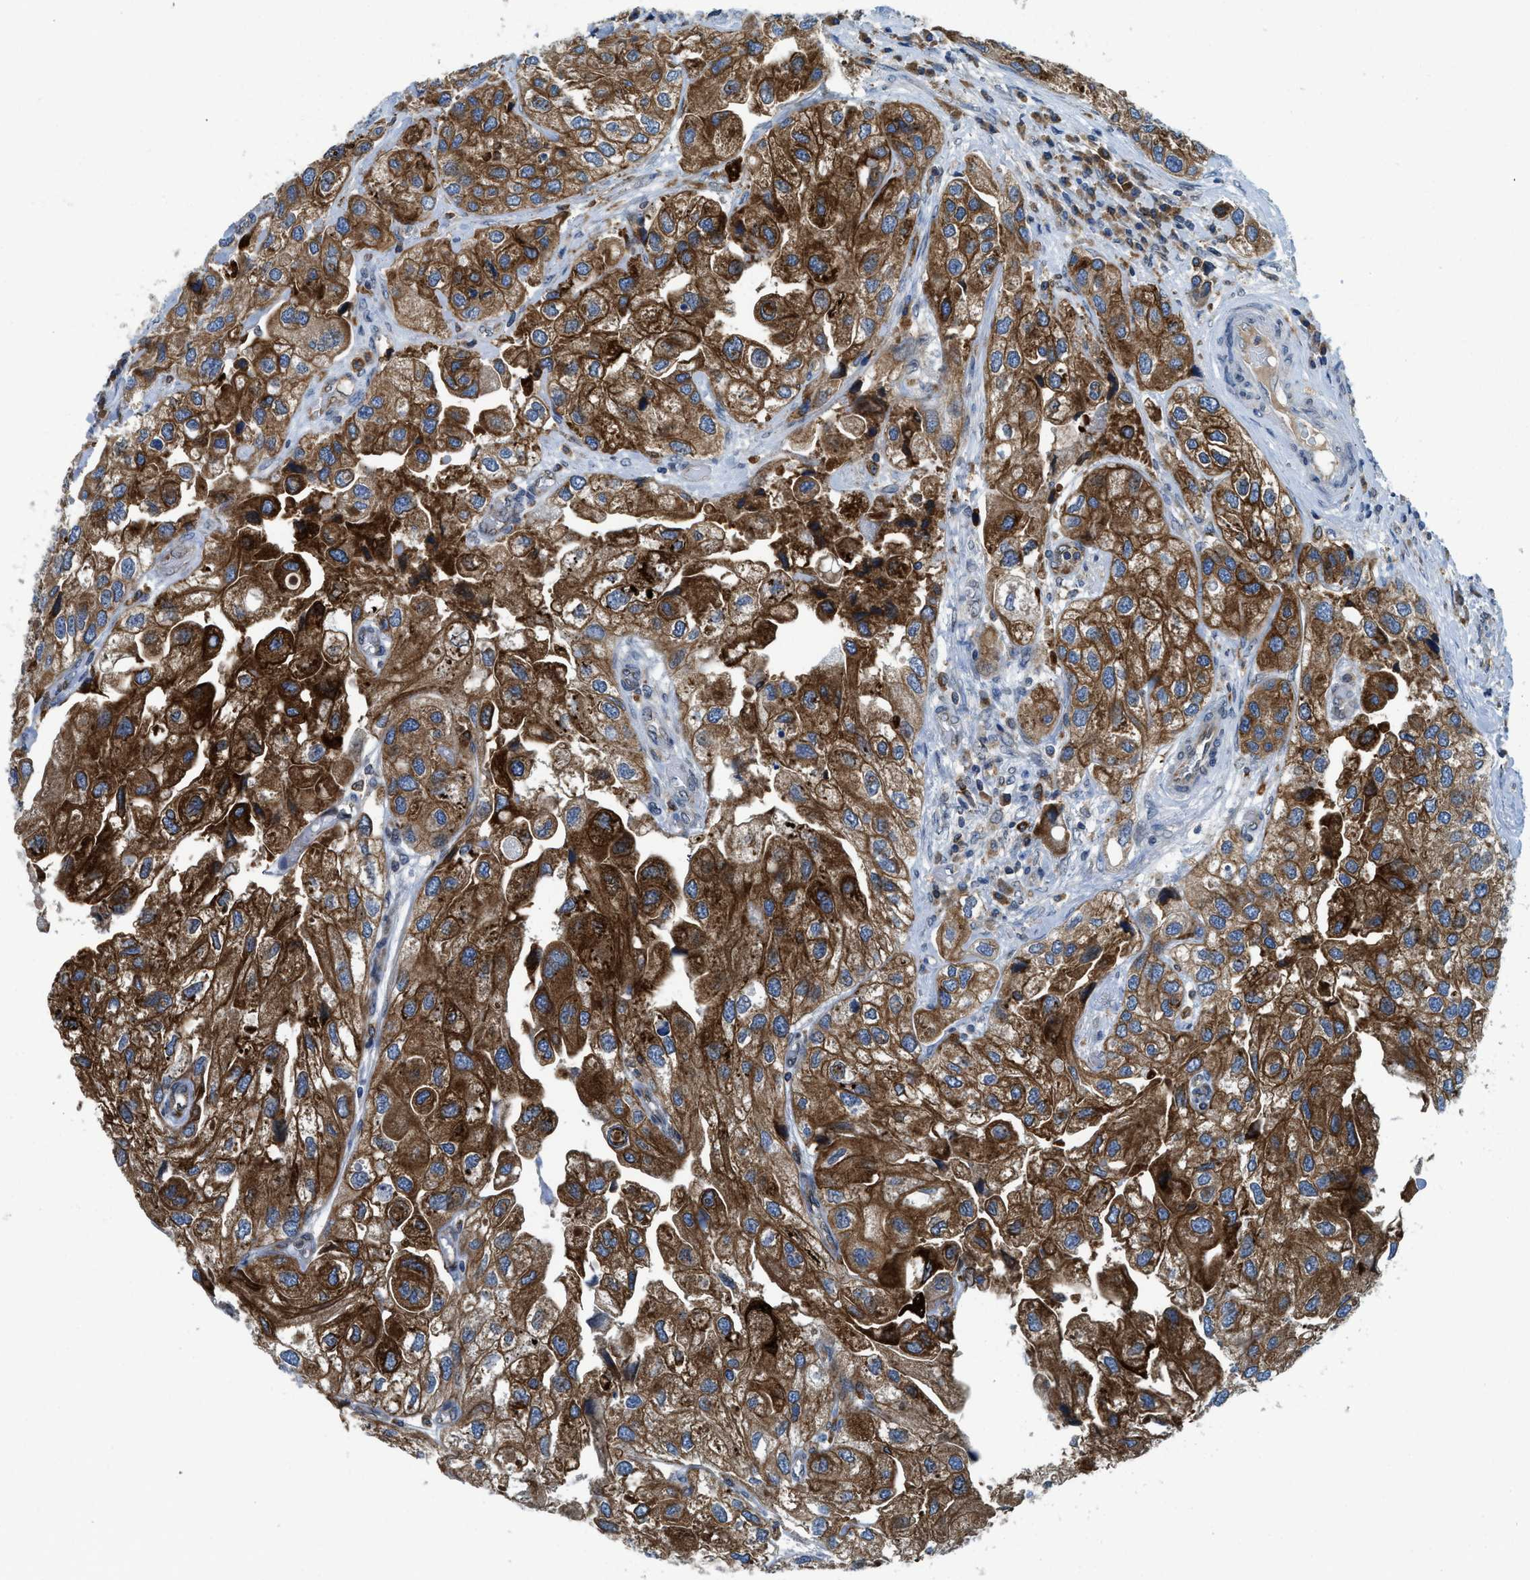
{"staining": {"intensity": "strong", "quantity": ">75%", "location": "cytoplasmic/membranous"}, "tissue": "urothelial cancer", "cell_type": "Tumor cells", "image_type": "cancer", "snomed": [{"axis": "morphology", "description": "Urothelial carcinoma, High grade"}, {"axis": "topography", "description": "Urinary bladder"}], "caption": "Immunohistochemistry image of neoplastic tissue: urothelial carcinoma (high-grade) stained using IHC displays high levels of strong protein expression localized specifically in the cytoplasmic/membranous of tumor cells, appearing as a cytoplasmic/membranous brown color.", "gene": "BCAP31", "patient": {"sex": "female", "age": 64}}